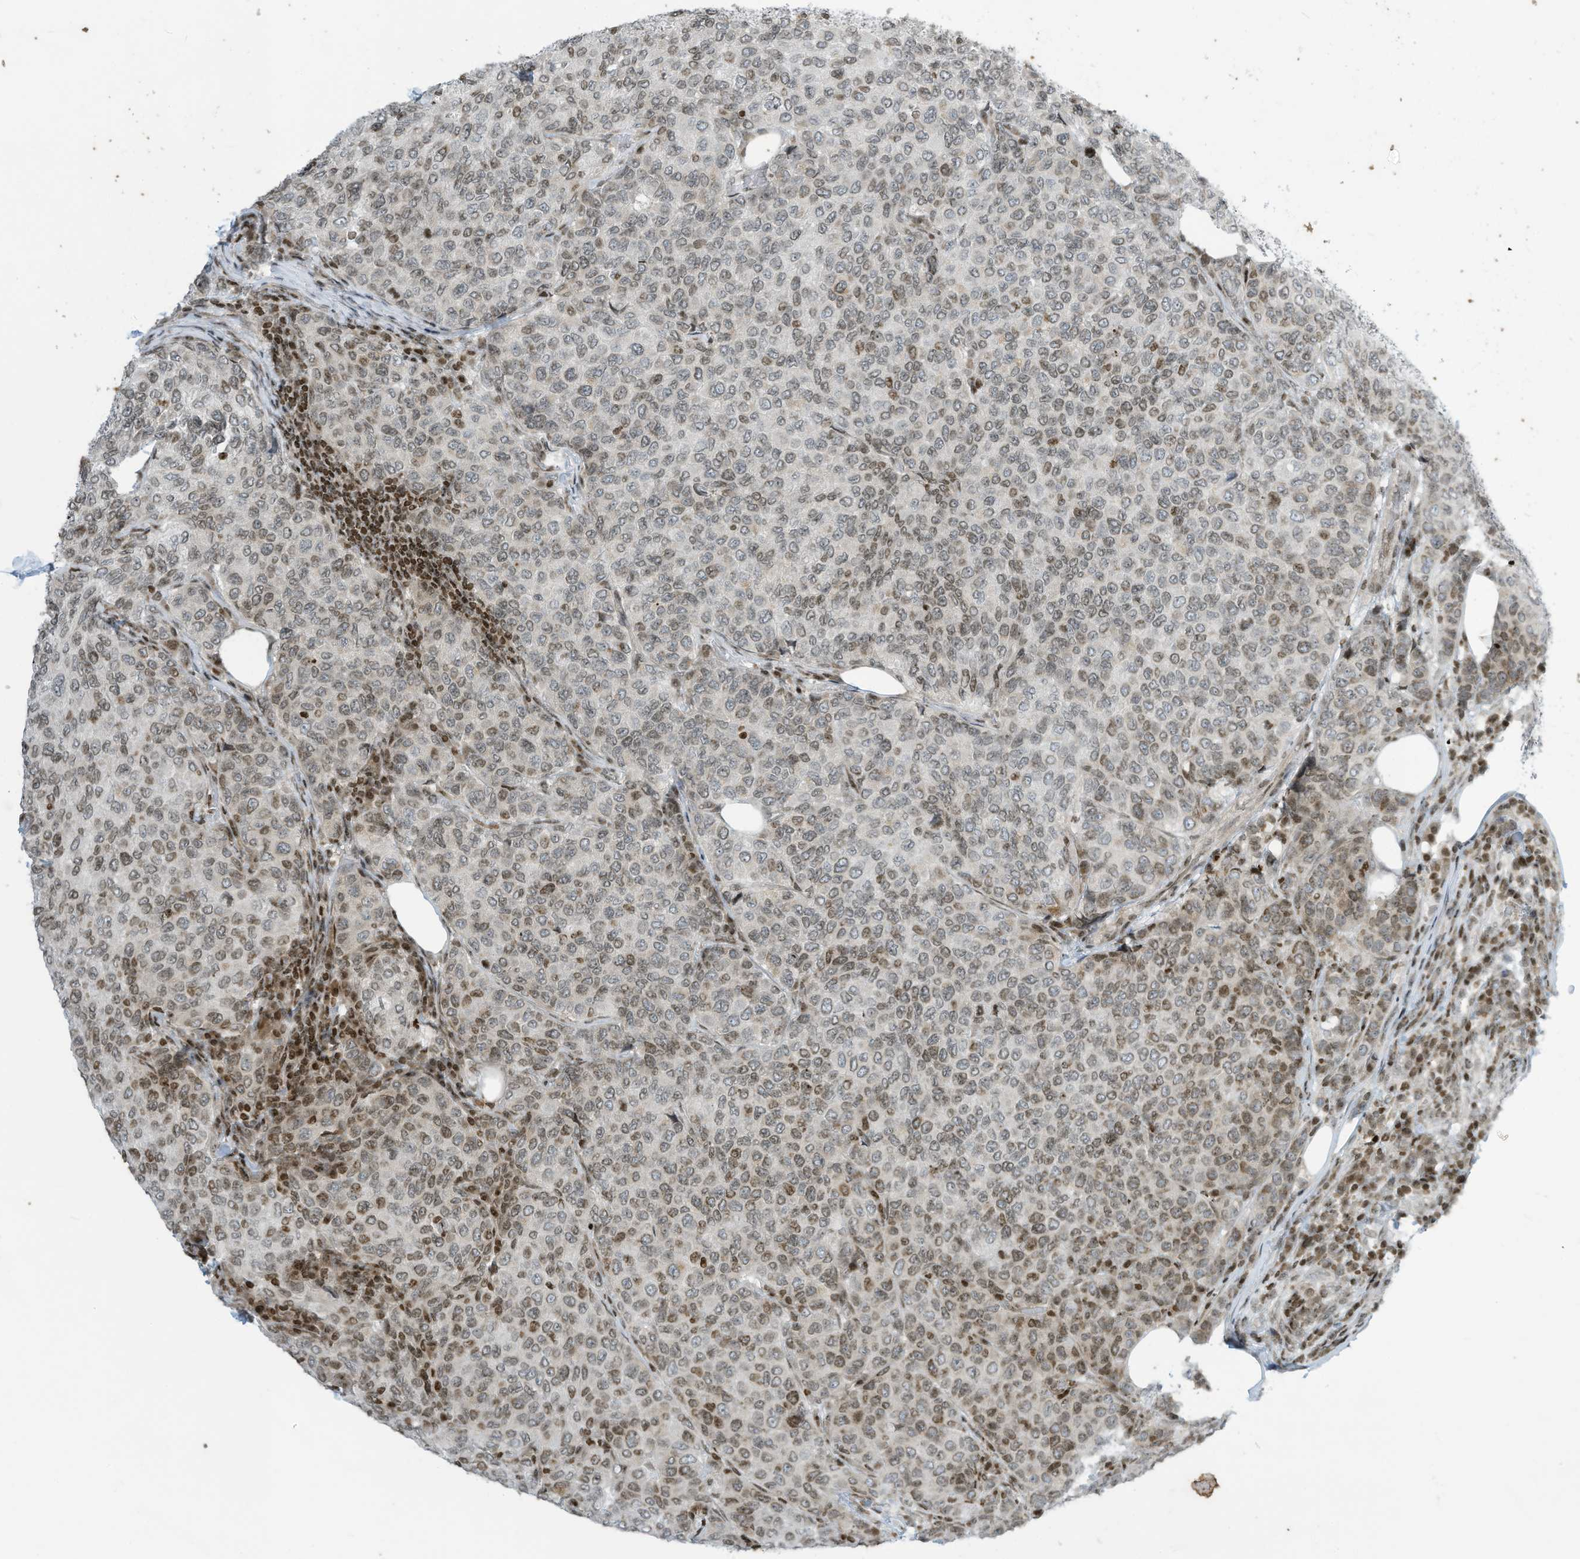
{"staining": {"intensity": "moderate", "quantity": "25%-75%", "location": "nuclear"}, "tissue": "breast cancer", "cell_type": "Tumor cells", "image_type": "cancer", "snomed": [{"axis": "morphology", "description": "Duct carcinoma"}, {"axis": "topography", "description": "Breast"}], "caption": "A high-resolution photomicrograph shows immunohistochemistry staining of breast cancer (intraductal carcinoma), which reveals moderate nuclear expression in about 25%-75% of tumor cells. (IHC, brightfield microscopy, high magnification).", "gene": "ADI1", "patient": {"sex": "female", "age": 55}}